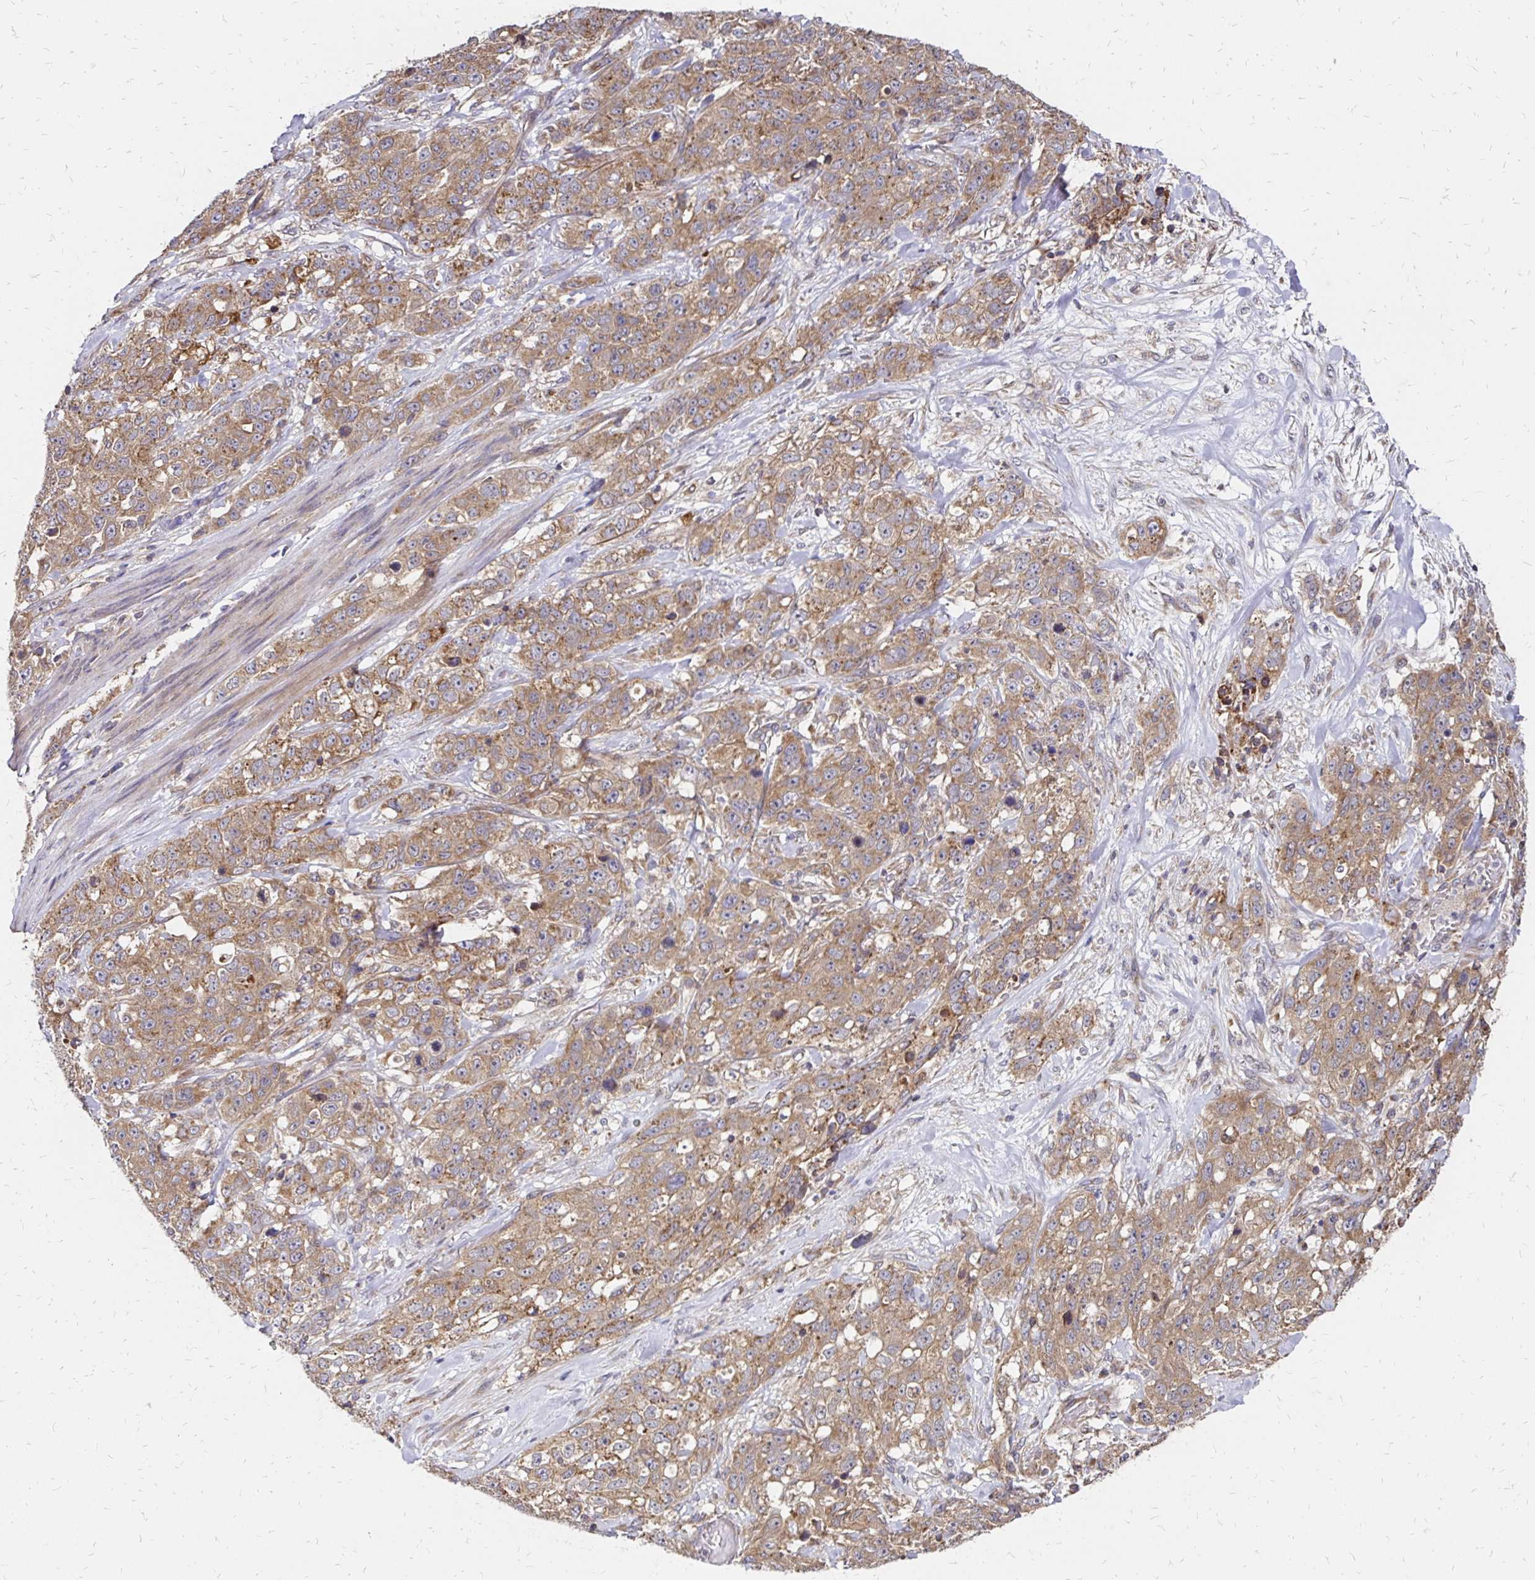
{"staining": {"intensity": "moderate", "quantity": ">75%", "location": "cytoplasmic/membranous"}, "tissue": "stomach cancer", "cell_type": "Tumor cells", "image_type": "cancer", "snomed": [{"axis": "morphology", "description": "Adenocarcinoma, NOS"}, {"axis": "topography", "description": "Stomach"}], "caption": "Brown immunohistochemical staining in human stomach cancer (adenocarcinoma) displays moderate cytoplasmic/membranous positivity in about >75% of tumor cells.", "gene": "ZW10", "patient": {"sex": "male", "age": 48}}